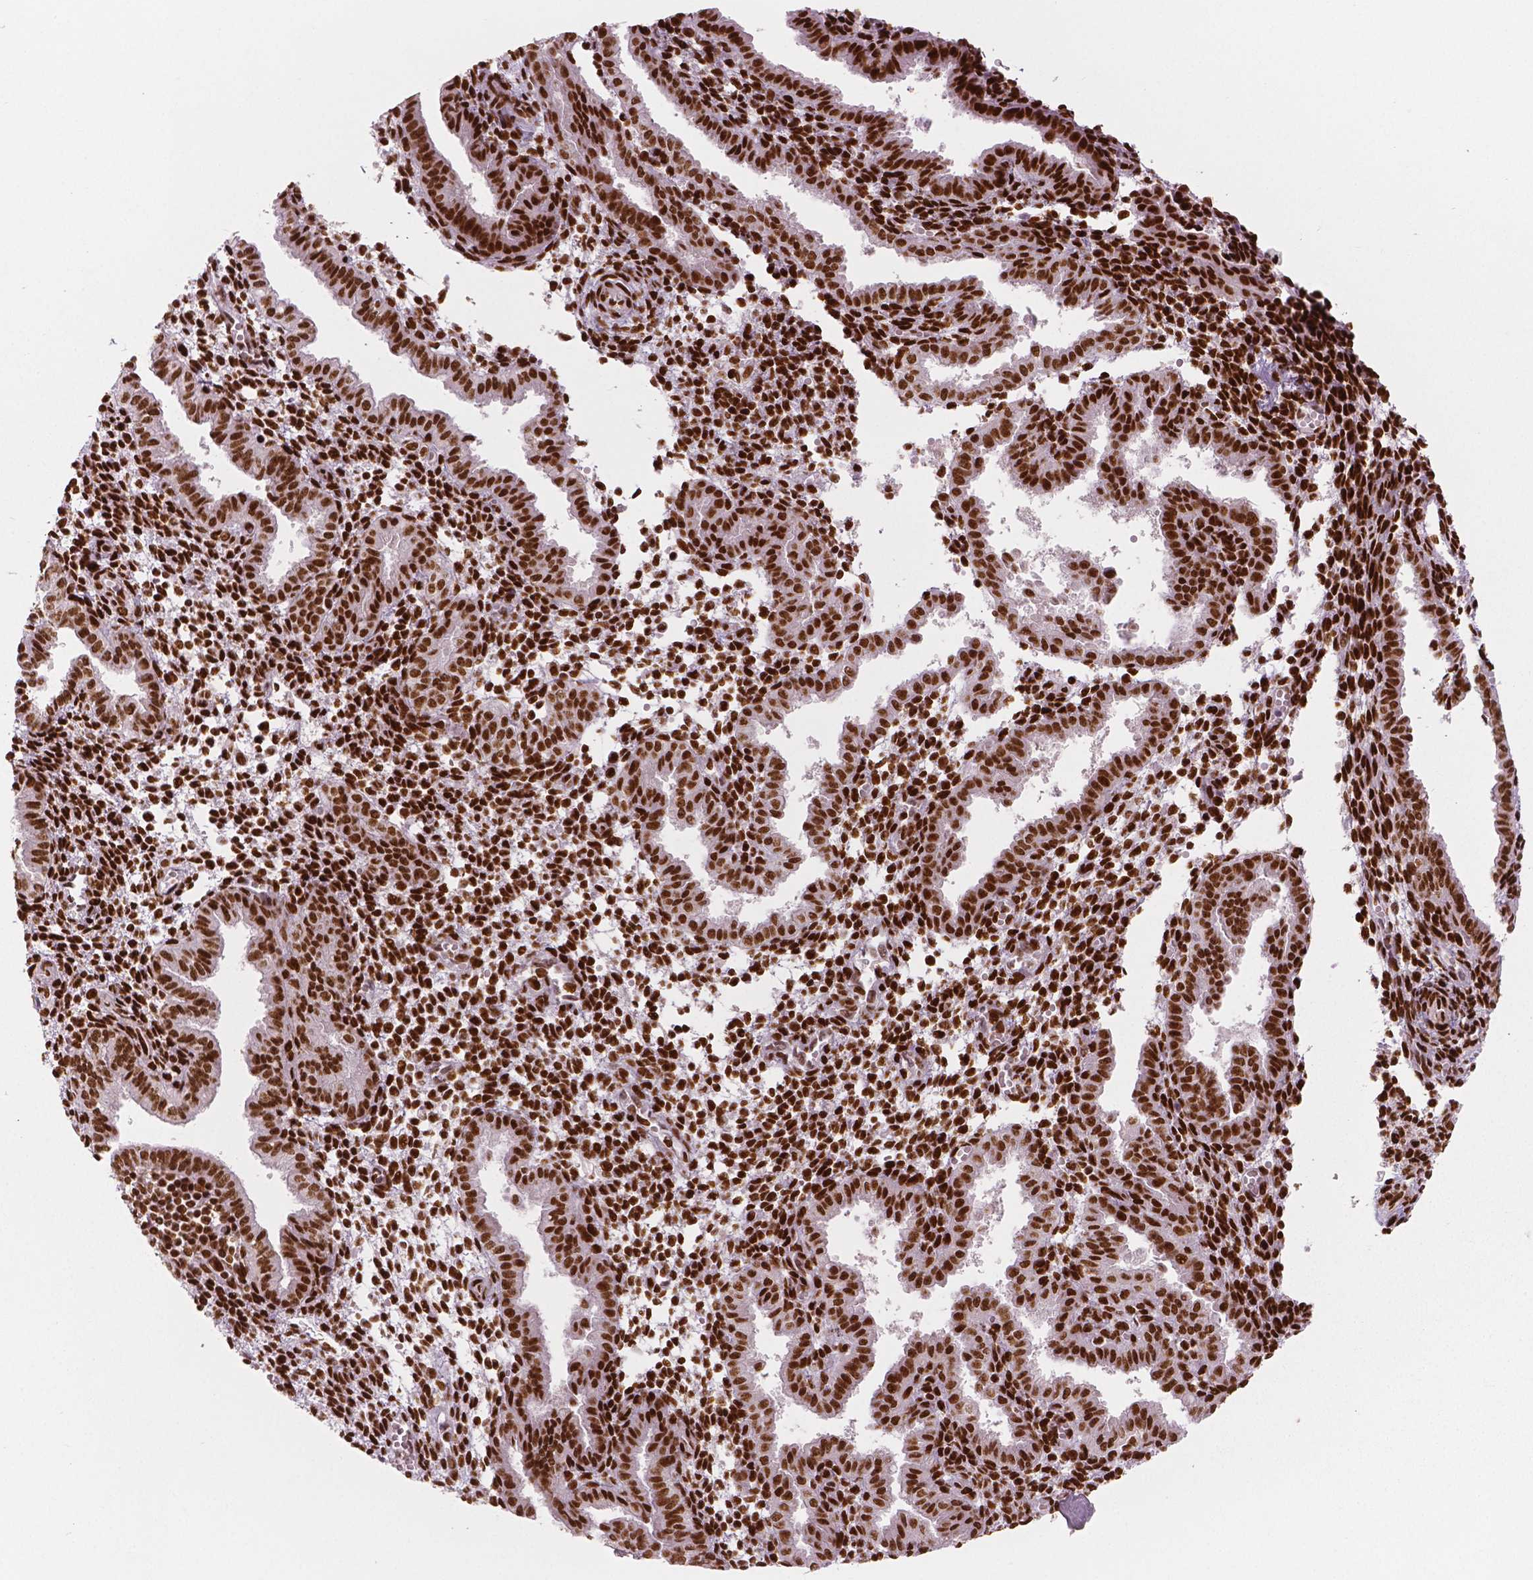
{"staining": {"intensity": "strong", "quantity": ">75%", "location": "nuclear"}, "tissue": "endometrium", "cell_type": "Cells in endometrial stroma", "image_type": "normal", "snomed": [{"axis": "morphology", "description": "Normal tissue, NOS"}, {"axis": "topography", "description": "Endometrium"}], "caption": "Human endometrium stained for a protein (brown) demonstrates strong nuclear positive staining in about >75% of cells in endometrial stroma.", "gene": "BRD4", "patient": {"sex": "female", "age": 37}}